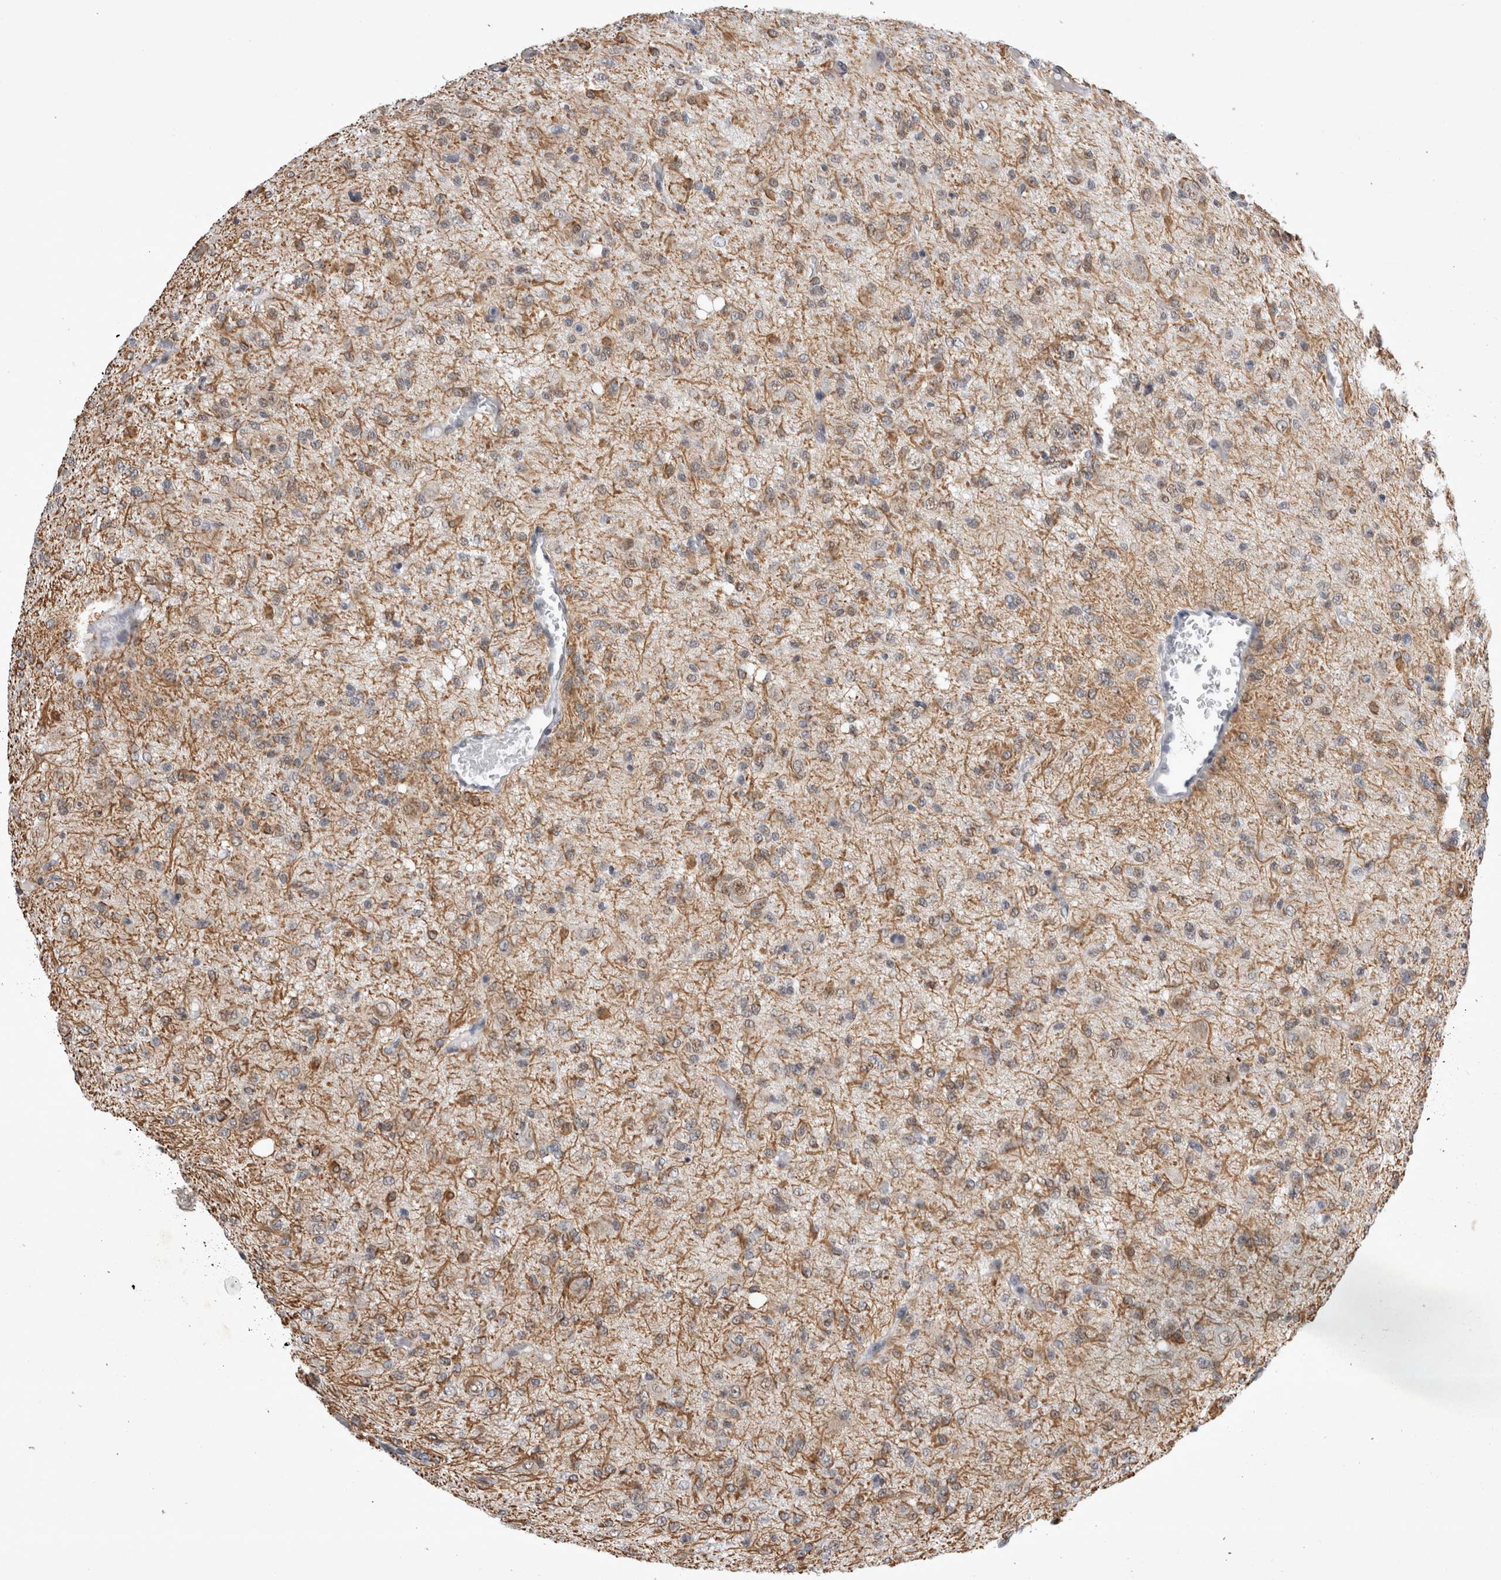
{"staining": {"intensity": "moderate", "quantity": "<25%", "location": "cytoplasmic/membranous"}, "tissue": "glioma", "cell_type": "Tumor cells", "image_type": "cancer", "snomed": [{"axis": "morphology", "description": "Glioma, malignant, High grade"}, {"axis": "topography", "description": "Brain"}], "caption": "DAB (3,3'-diaminobenzidine) immunohistochemical staining of human glioma exhibits moderate cytoplasmic/membranous protein expression in about <25% of tumor cells.", "gene": "RBM6", "patient": {"sex": "female", "age": 59}}